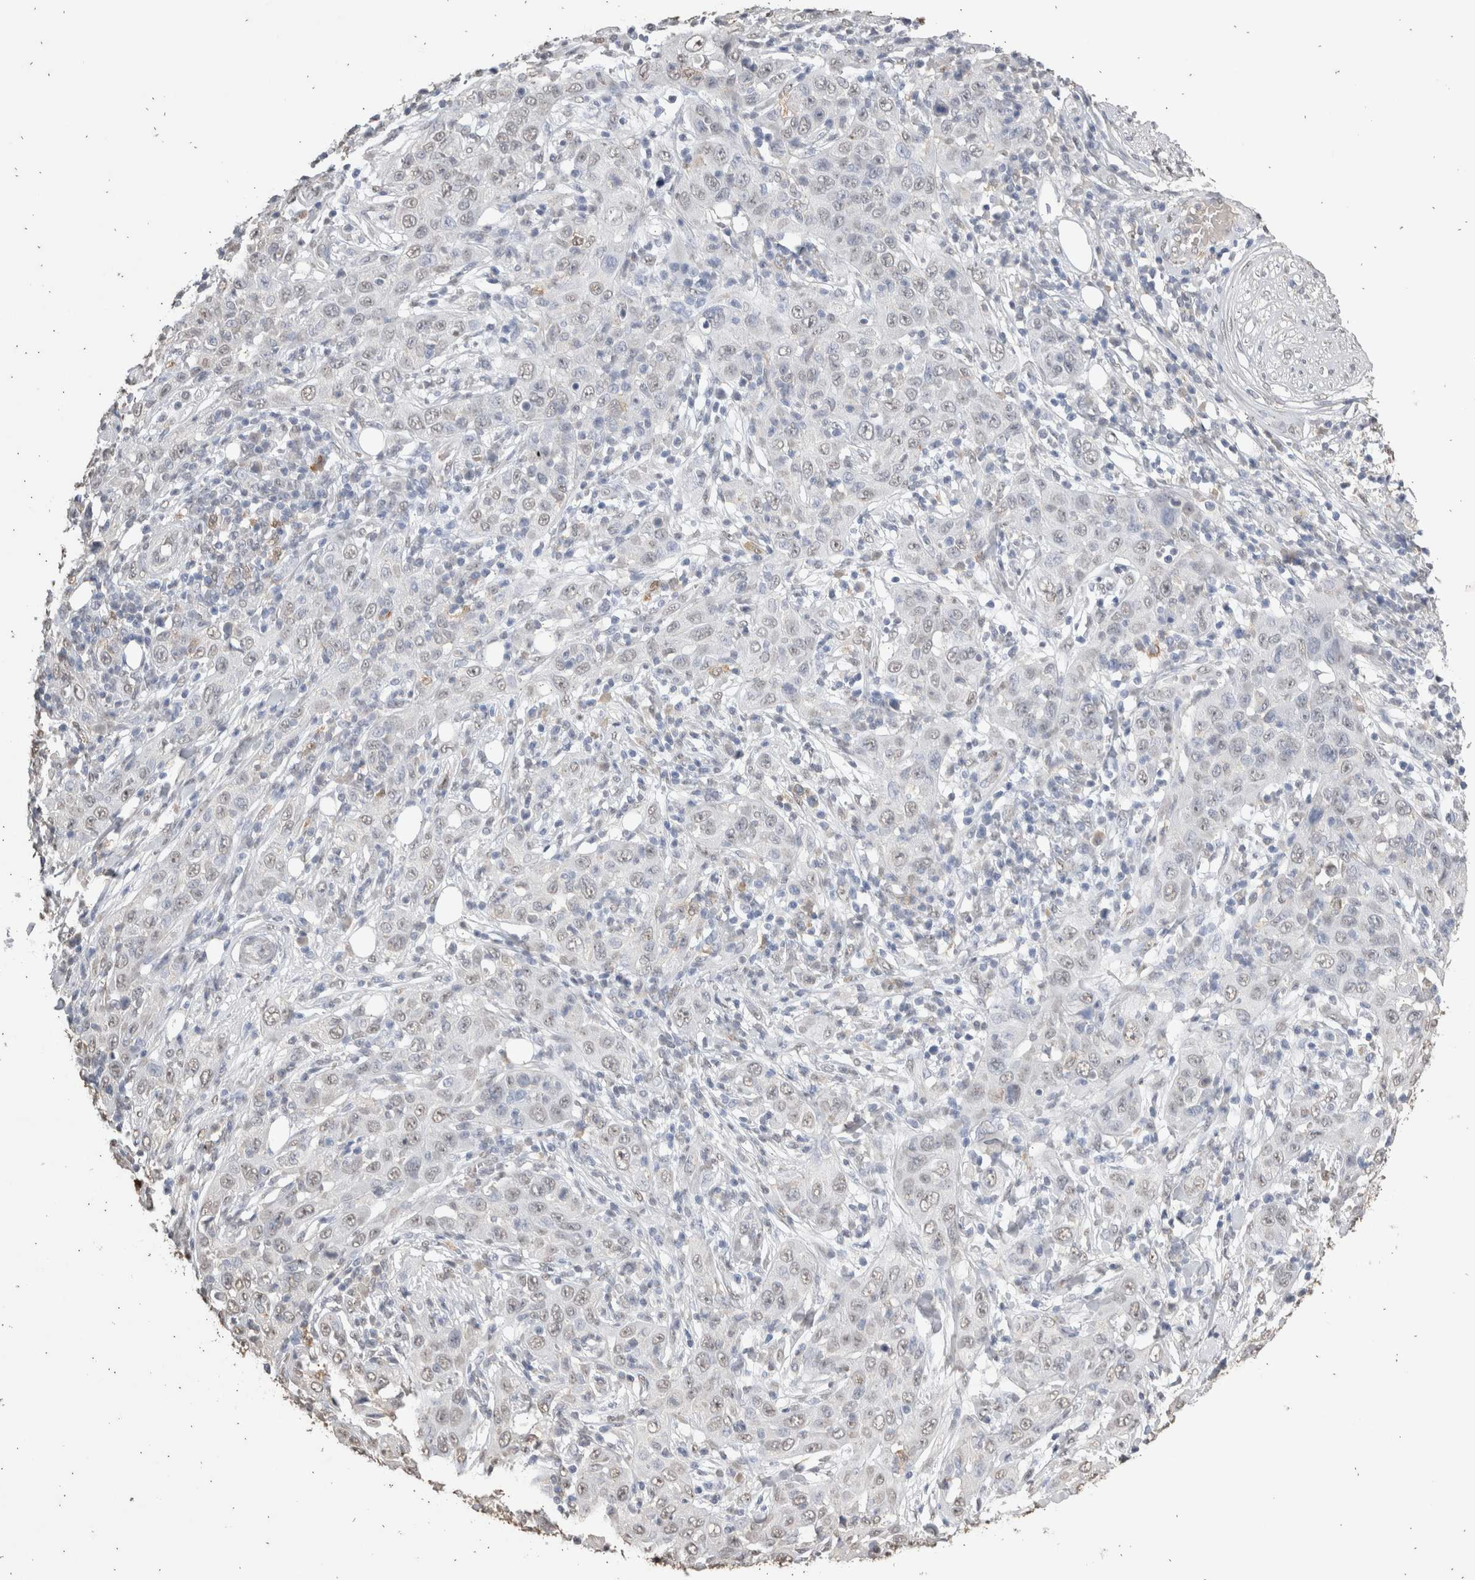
{"staining": {"intensity": "negative", "quantity": "none", "location": "none"}, "tissue": "skin cancer", "cell_type": "Tumor cells", "image_type": "cancer", "snomed": [{"axis": "morphology", "description": "Squamous cell carcinoma, NOS"}, {"axis": "topography", "description": "Skin"}], "caption": "A micrograph of human skin squamous cell carcinoma is negative for staining in tumor cells. (DAB immunohistochemistry (IHC), high magnification).", "gene": "LGALS2", "patient": {"sex": "female", "age": 88}}